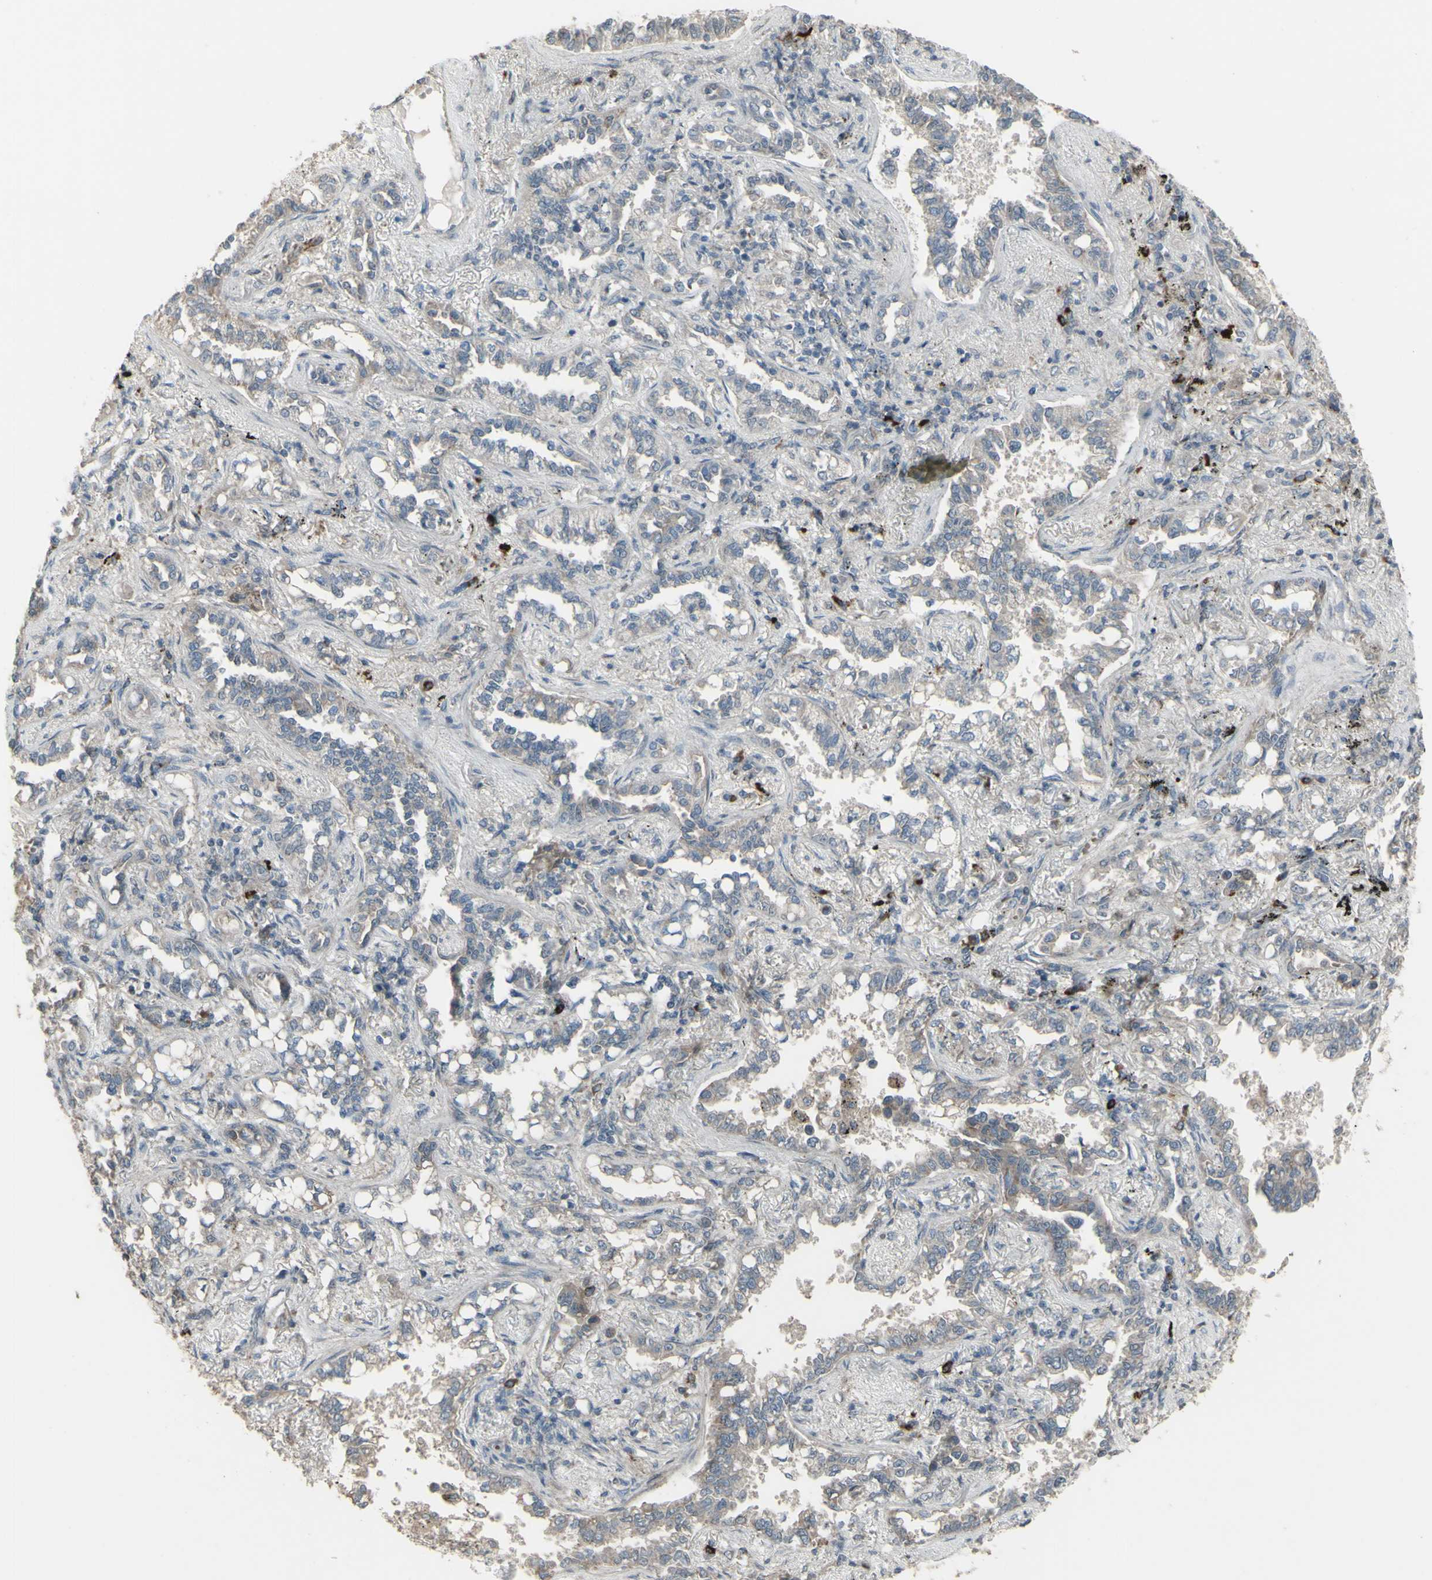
{"staining": {"intensity": "weak", "quantity": ">75%", "location": "cytoplasmic/membranous"}, "tissue": "lung cancer", "cell_type": "Tumor cells", "image_type": "cancer", "snomed": [{"axis": "morphology", "description": "Normal tissue, NOS"}, {"axis": "morphology", "description": "Adenocarcinoma, NOS"}, {"axis": "topography", "description": "Lung"}], "caption": "A high-resolution micrograph shows immunohistochemistry staining of lung cancer (adenocarcinoma), which displays weak cytoplasmic/membranous expression in about >75% of tumor cells. (IHC, brightfield microscopy, high magnification).", "gene": "GRAMD1B", "patient": {"sex": "male", "age": 59}}